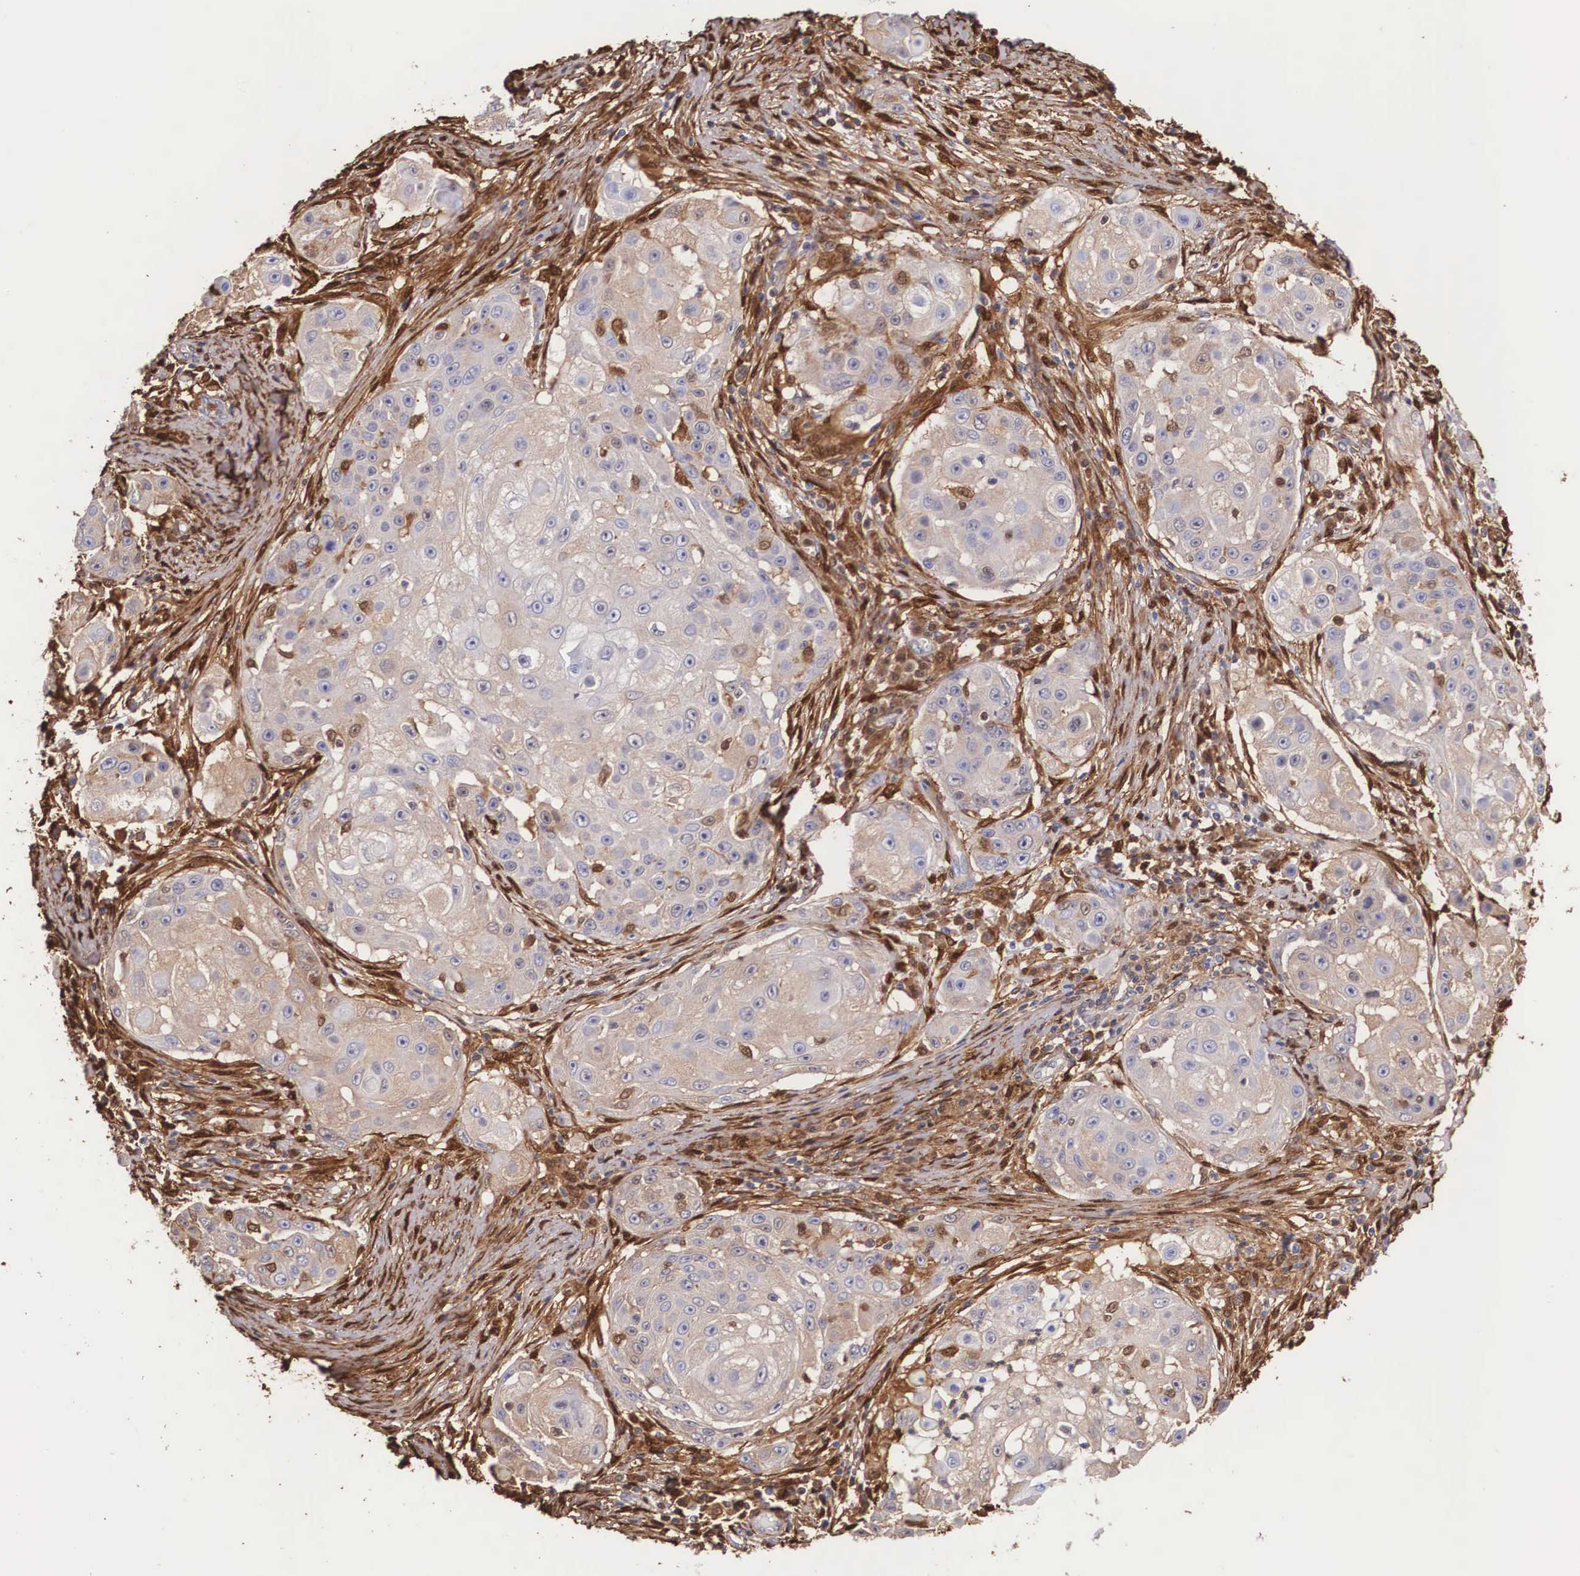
{"staining": {"intensity": "weak", "quantity": "<25%", "location": "cytoplasmic/membranous"}, "tissue": "skin cancer", "cell_type": "Tumor cells", "image_type": "cancer", "snomed": [{"axis": "morphology", "description": "Squamous cell carcinoma, NOS"}, {"axis": "topography", "description": "Skin"}], "caption": "IHC histopathology image of neoplastic tissue: squamous cell carcinoma (skin) stained with DAB demonstrates no significant protein staining in tumor cells. The staining is performed using DAB (3,3'-diaminobenzidine) brown chromogen with nuclei counter-stained in using hematoxylin.", "gene": "LGALS1", "patient": {"sex": "female", "age": 57}}